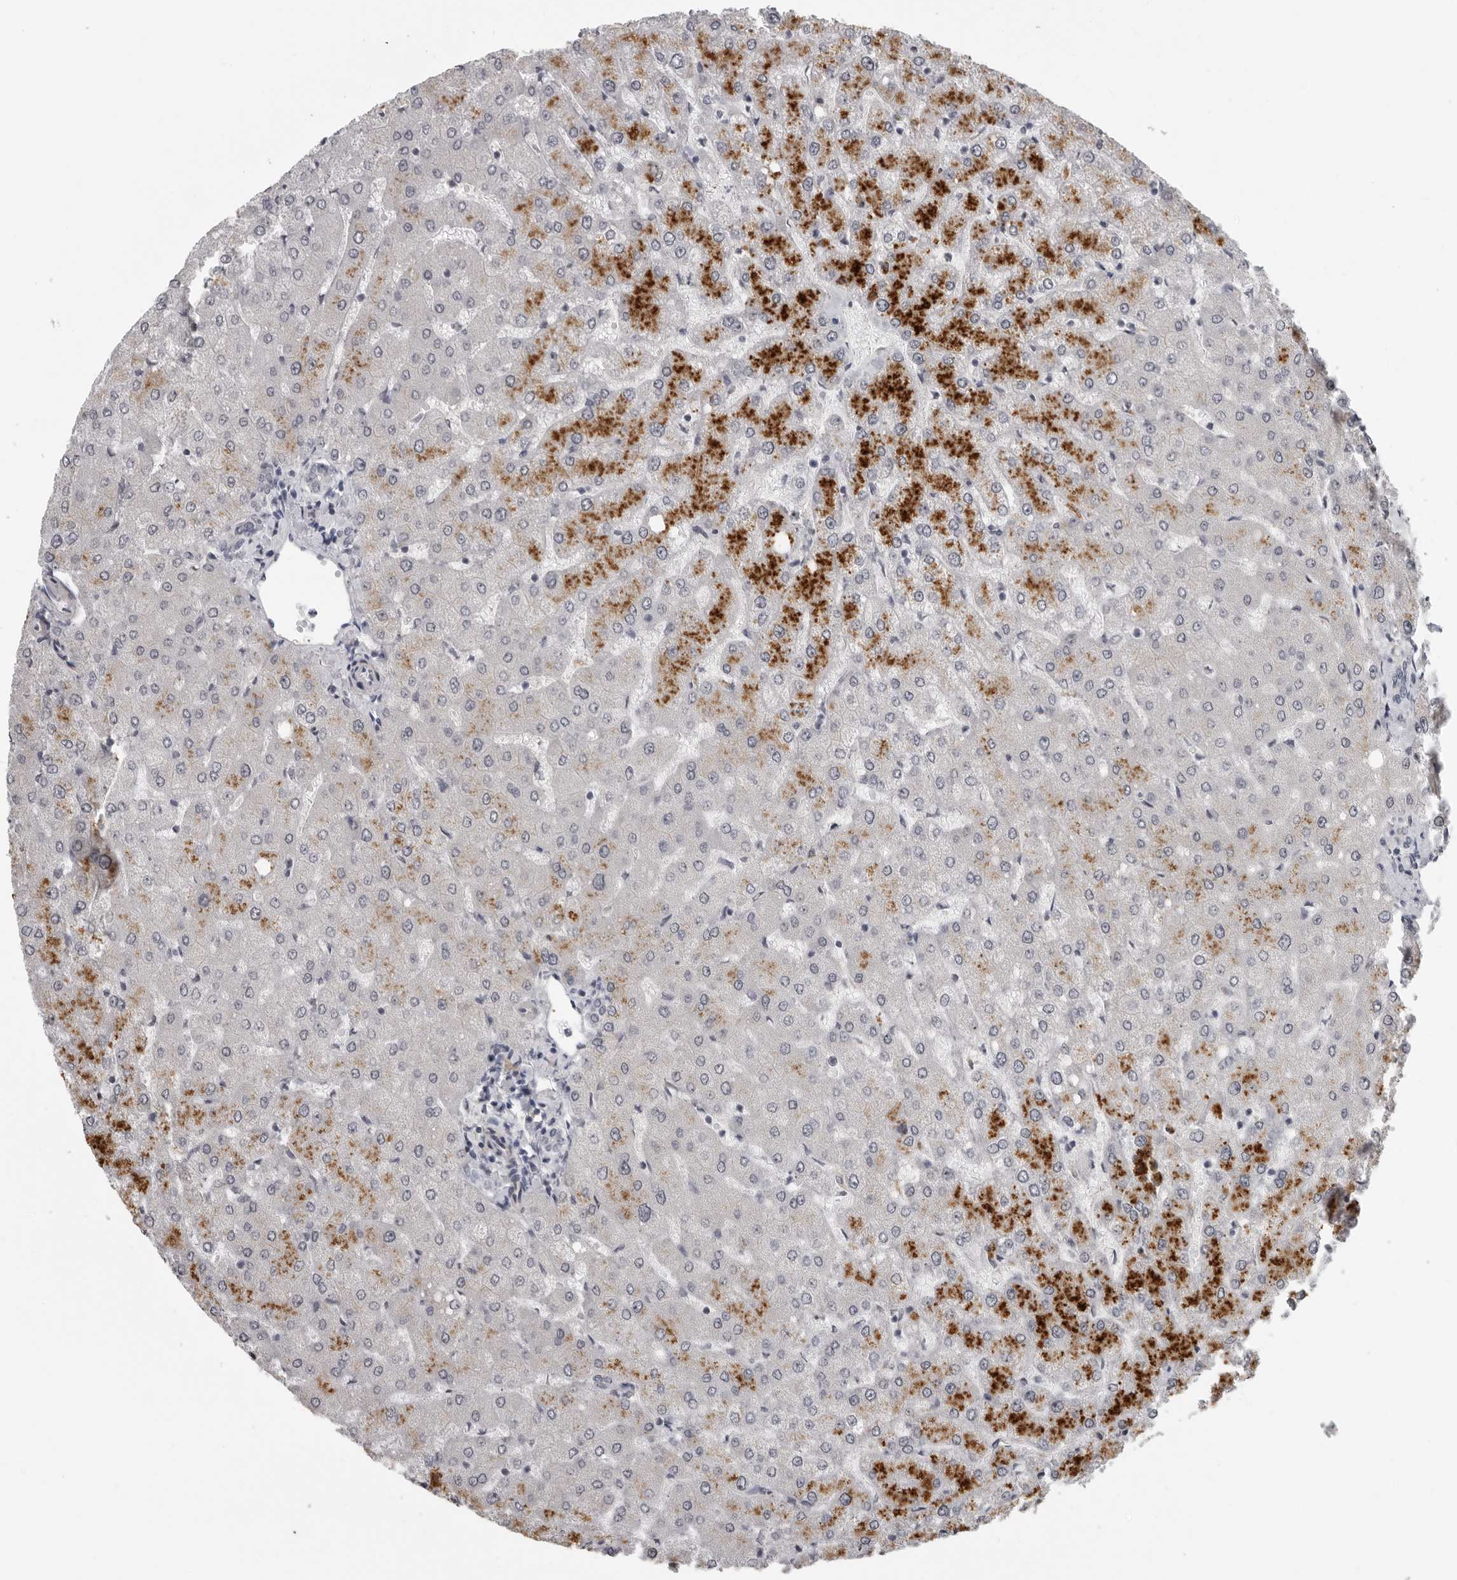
{"staining": {"intensity": "negative", "quantity": "none", "location": "none"}, "tissue": "liver", "cell_type": "Cholangiocytes", "image_type": "normal", "snomed": [{"axis": "morphology", "description": "Normal tissue, NOS"}, {"axis": "topography", "description": "Liver"}], "caption": "An image of human liver is negative for staining in cholangiocytes.", "gene": "PRRX2", "patient": {"sex": "female", "age": 54}}